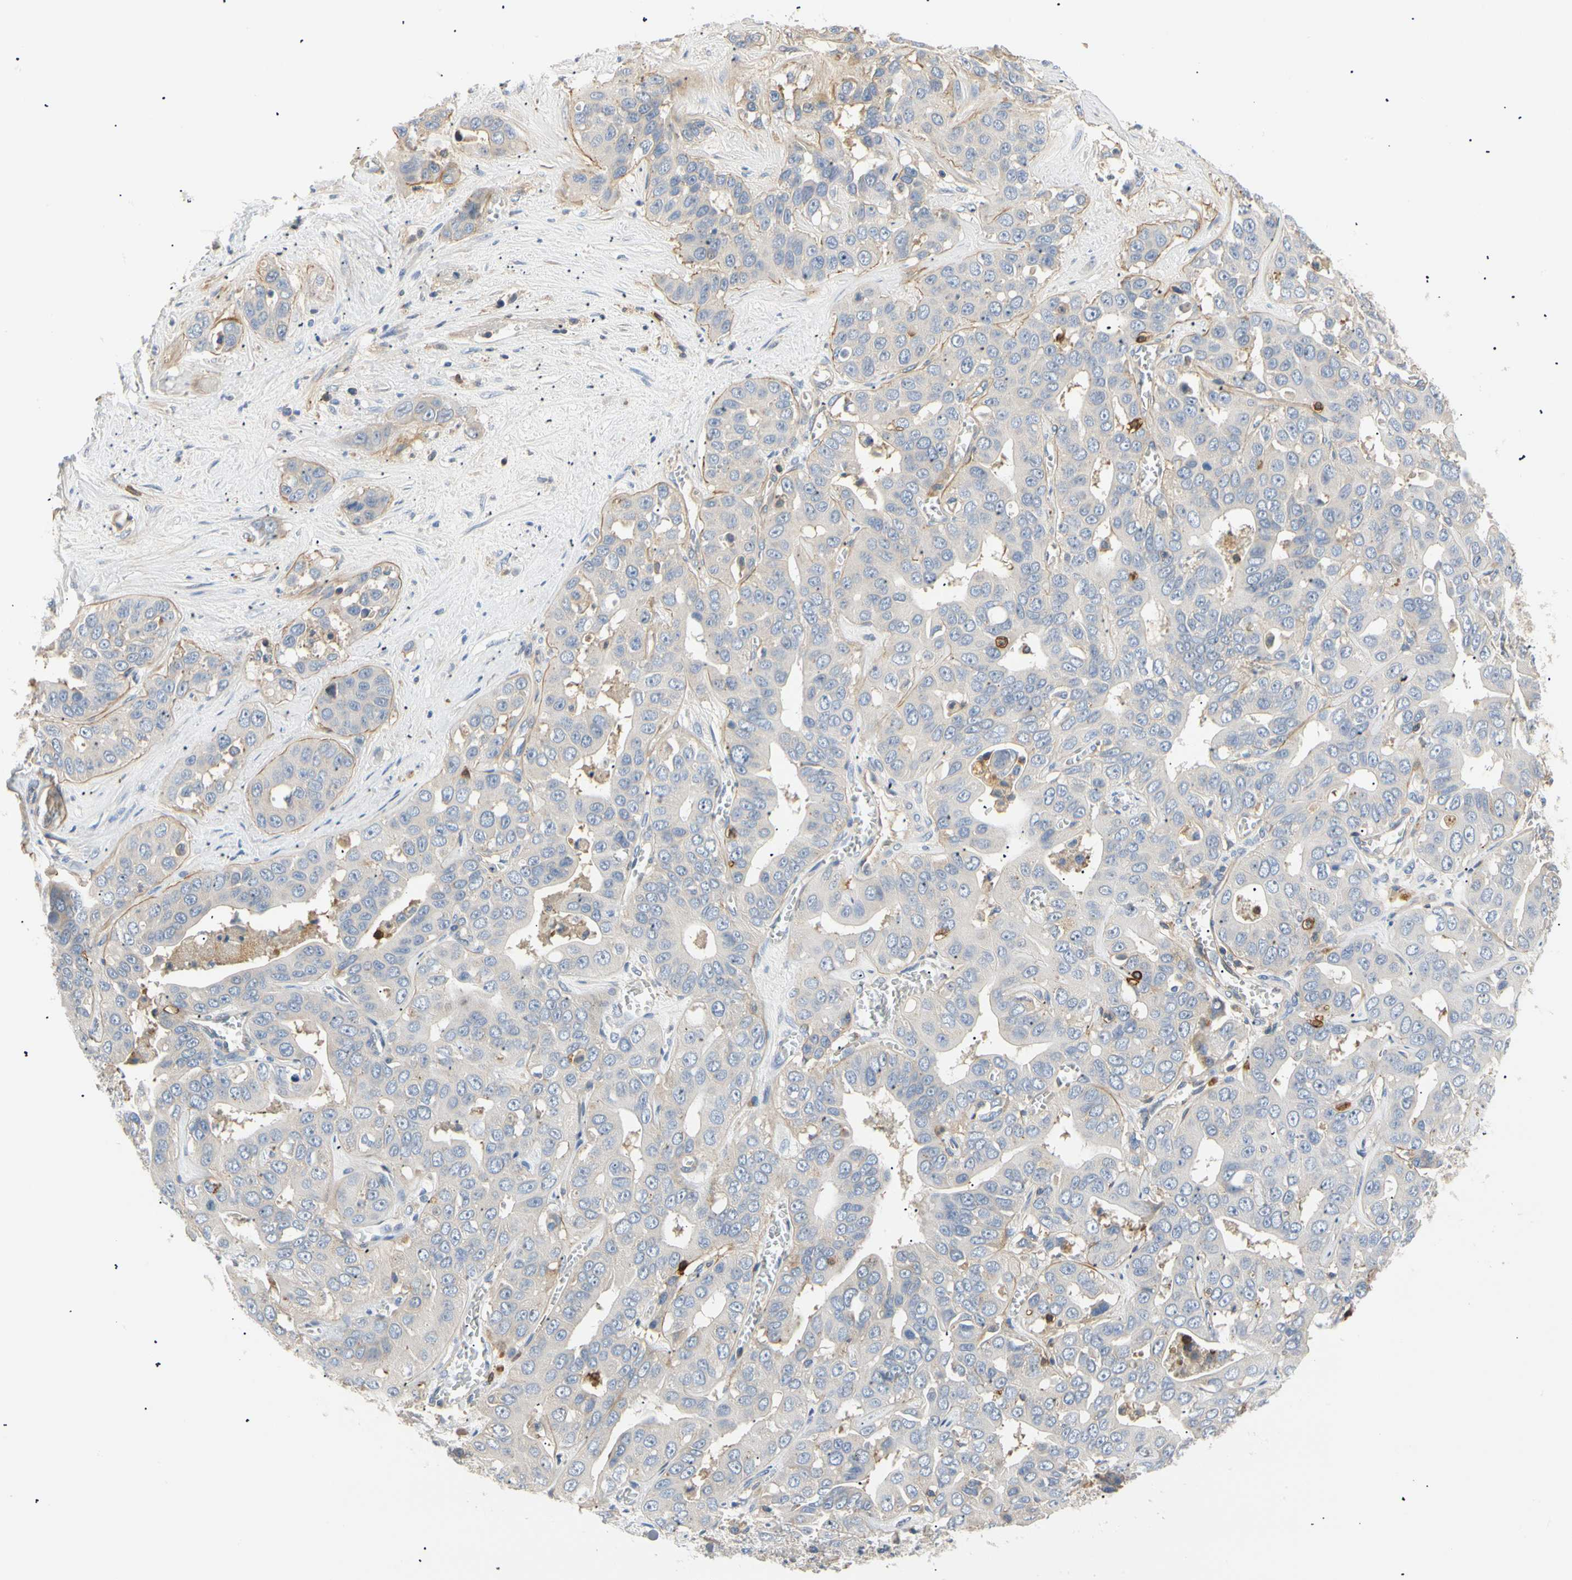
{"staining": {"intensity": "weak", "quantity": "25%-75%", "location": "cytoplasmic/membranous"}, "tissue": "liver cancer", "cell_type": "Tumor cells", "image_type": "cancer", "snomed": [{"axis": "morphology", "description": "Cholangiocarcinoma"}, {"axis": "topography", "description": "Liver"}], "caption": "A brown stain highlights weak cytoplasmic/membranous staining of a protein in liver cholangiocarcinoma tumor cells.", "gene": "TNFRSF18", "patient": {"sex": "female", "age": 52}}